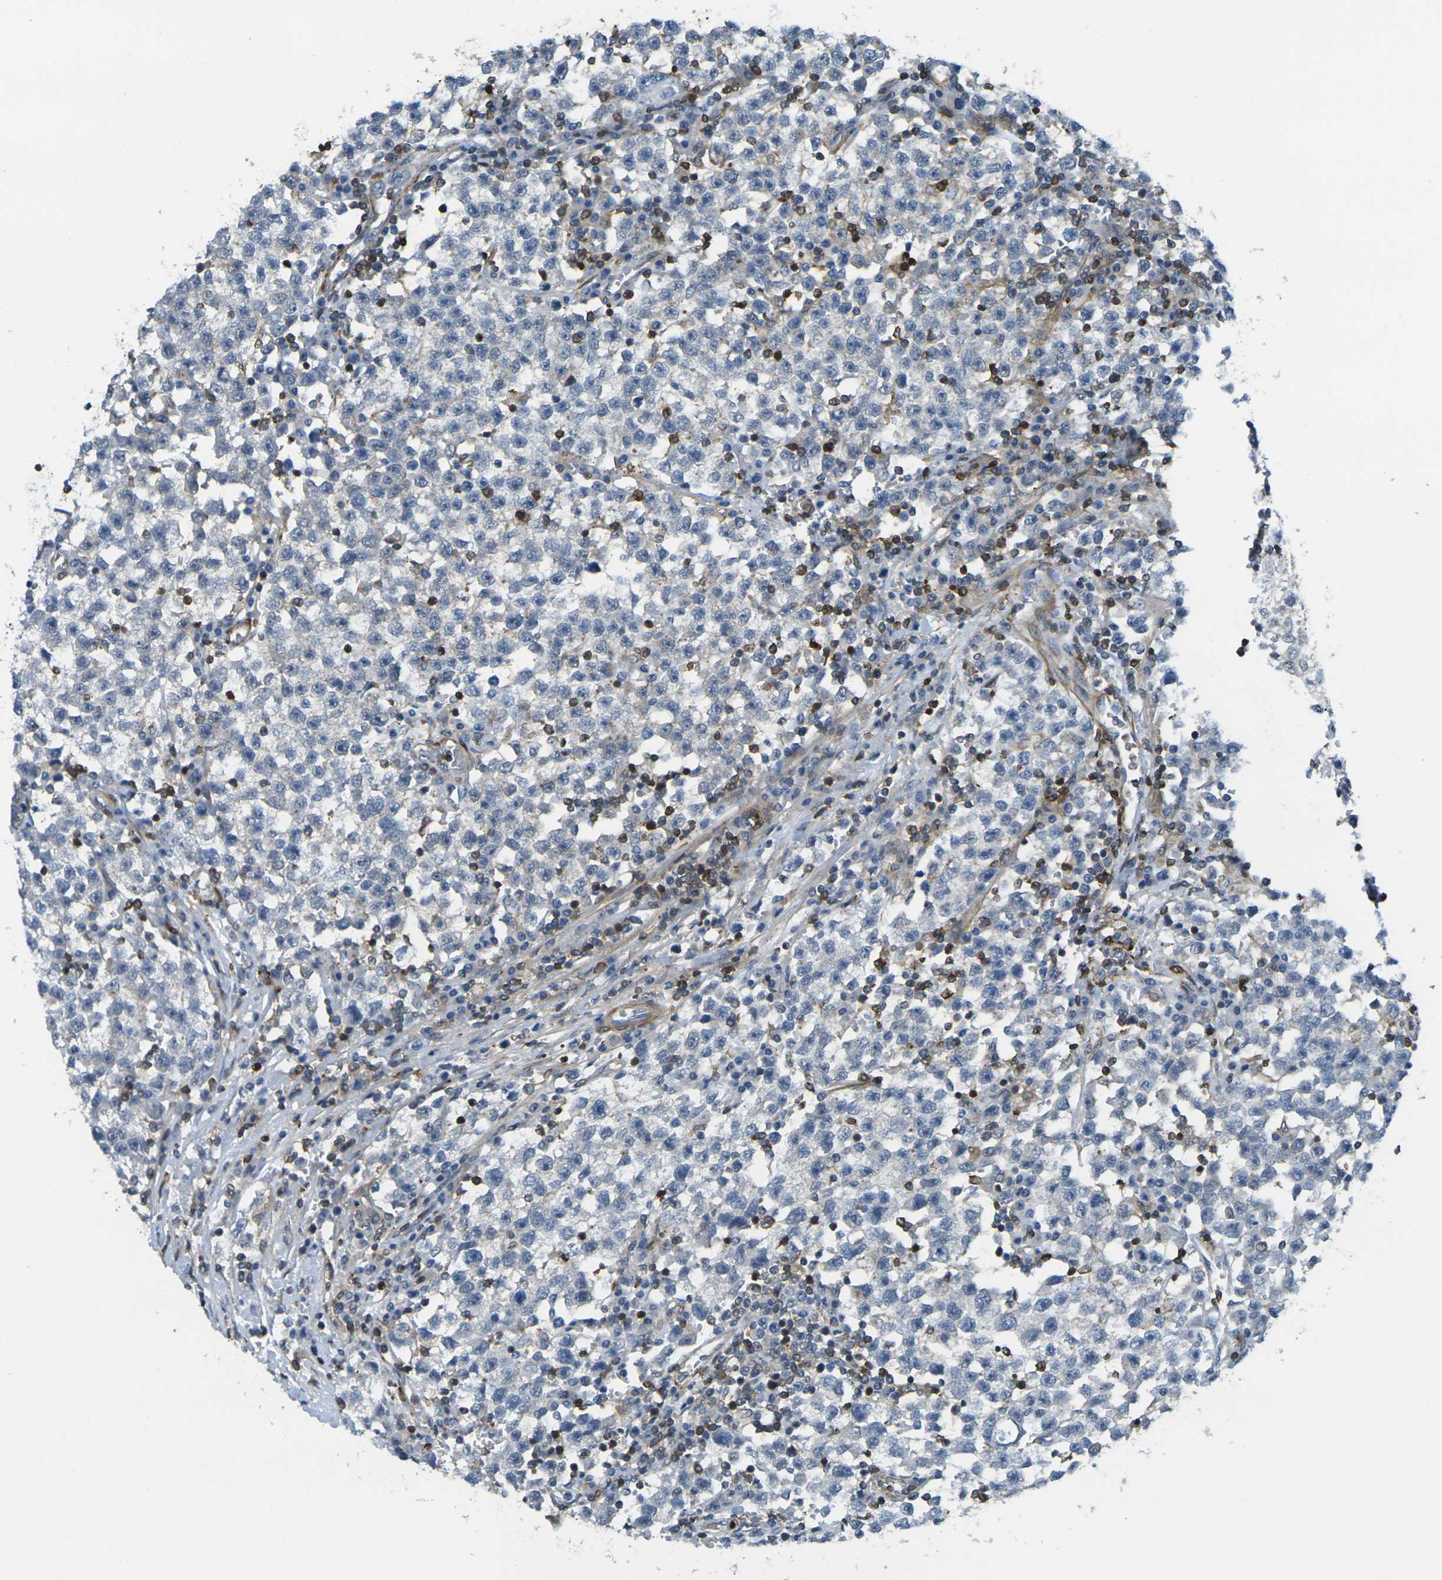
{"staining": {"intensity": "negative", "quantity": "none", "location": "none"}, "tissue": "testis cancer", "cell_type": "Tumor cells", "image_type": "cancer", "snomed": [{"axis": "morphology", "description": "Seminoma, NOS"}, {"axis": "topography", "description": "Testis"}], "caption": "IHC image of neoplastic tissue: human seminoma (testis) stained with DAB (3,3'-diaminobenzidine) displays no significant protein staining in tumor cells. (DAB (3,3'-diaminobenzidine) immunohistochemistry (IHC) with hematoxylin counter stain).", "gene": "LASP1", "patient": {"sex": "male", "age": 22}}